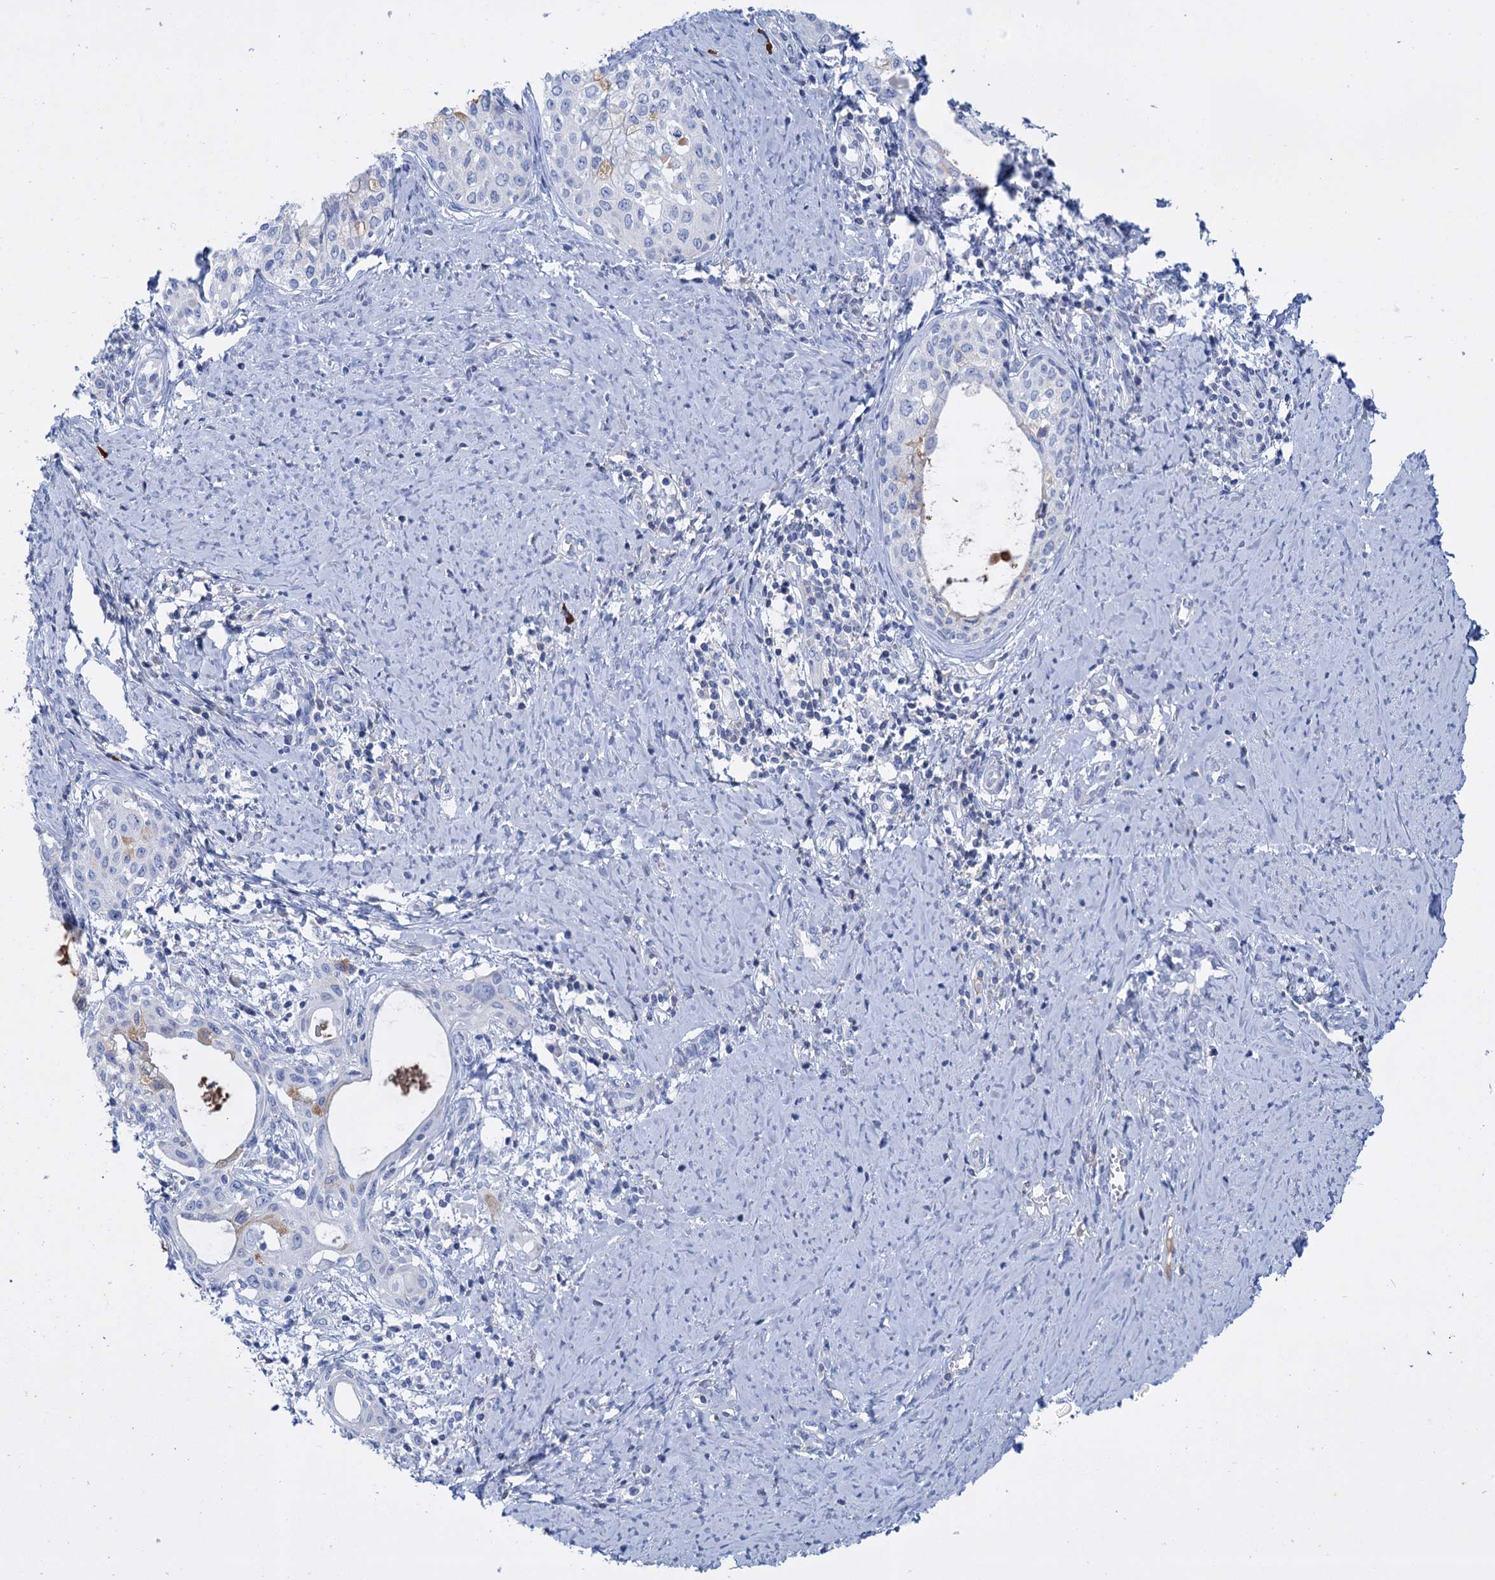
{"staining": {"intensity": "negative", "quantity": "none", "location": "none"}, "tissue": "cervical cancer", "cell_type": "Tumor cells", "image_type": "cancer", "snomed": [{"axis": "morphology", "description": "Squamous cell carcinoma, NOS"}, {"axis": "morphology", "description": "Adenocarcinoma, NOS"}, {"axis": "topography", "description": "Cervix"}], "caption": "Micrograph shows no protein staining in tumor cells of adenocarcinoma (cervical) tissue.", "gene": "FBXW12", "patient": {"sex": "female", "age": 52}}